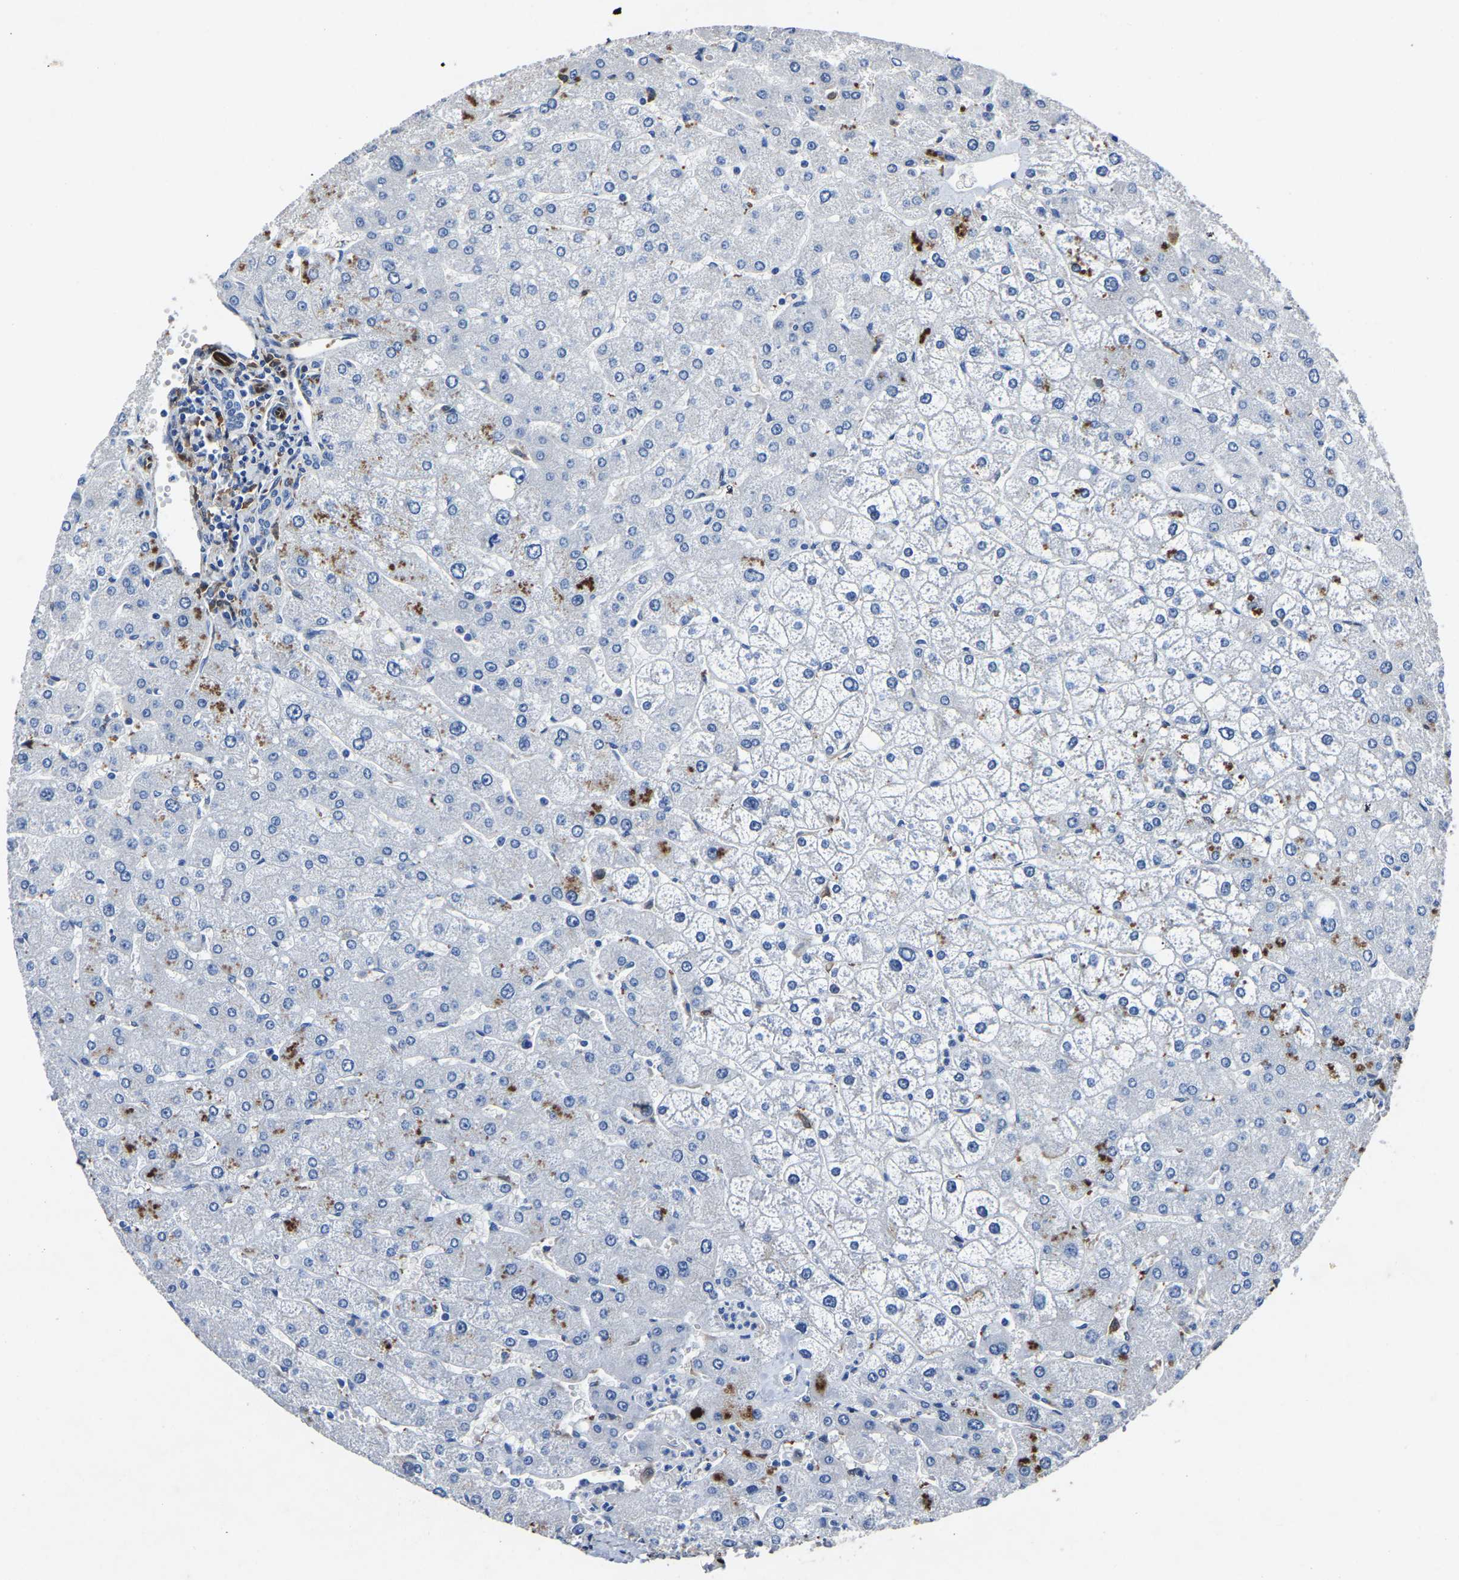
{"staining": {"intensity": "negative", "quantity": "none", "location": "none"}, "tissue": "liver", "cell_type": "Cholangiocytes", "image_type": "normal", "snomed": [{"axis": "morphology", "description": "Normal tissue, NOS"}, {"axis": "topography", "description": "Liver"}], "caption": "This micrograph is of normal liver stained with immunohistochemistry (IHC) to label a protein in brown with the nuclei are counter-stained blue. There is no expression in cholangiocytes.", "gene": "ATG2B", "patient": {"sex": "male", "age": 55}}